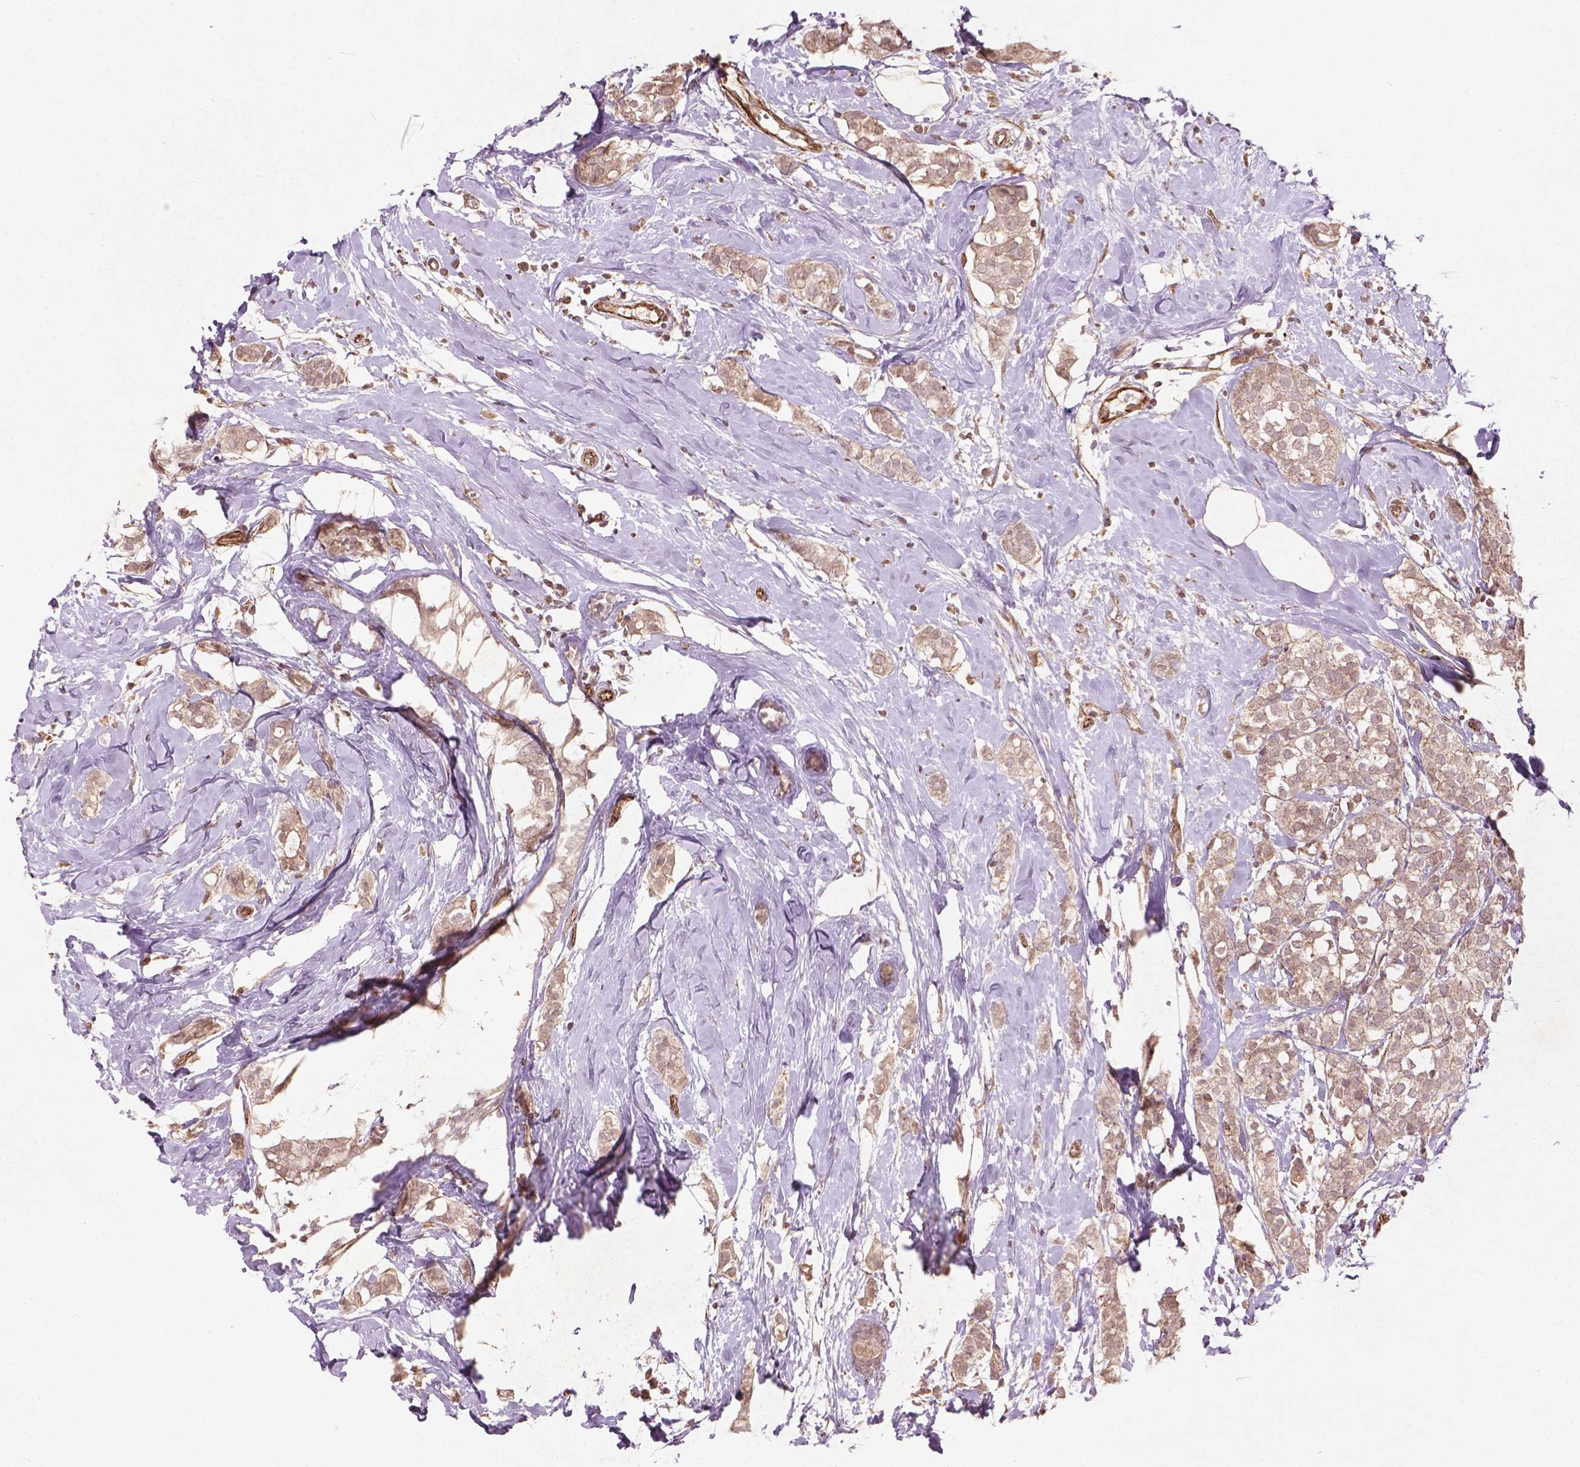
{"staining": {"intensity": "weak", "quantity": ">75%", "location": "cytoplasmic/membranous"}, "tissue": "breast cancer", "cell_type": "Tumor cells", "image_type": "cancer", "snomed": [{"axis": "morphology", "description": "Duct carcinoma"}, {"axis": "topography", "description": "Breast"}], "caption": "This is an image of immunohistochemistry staining of breast cancer, which shows weak expression in the cytoplasmic/membranous of tumor cells.", "gene": "SMAD2", "patient": {"sex": "female", "age": 40}}